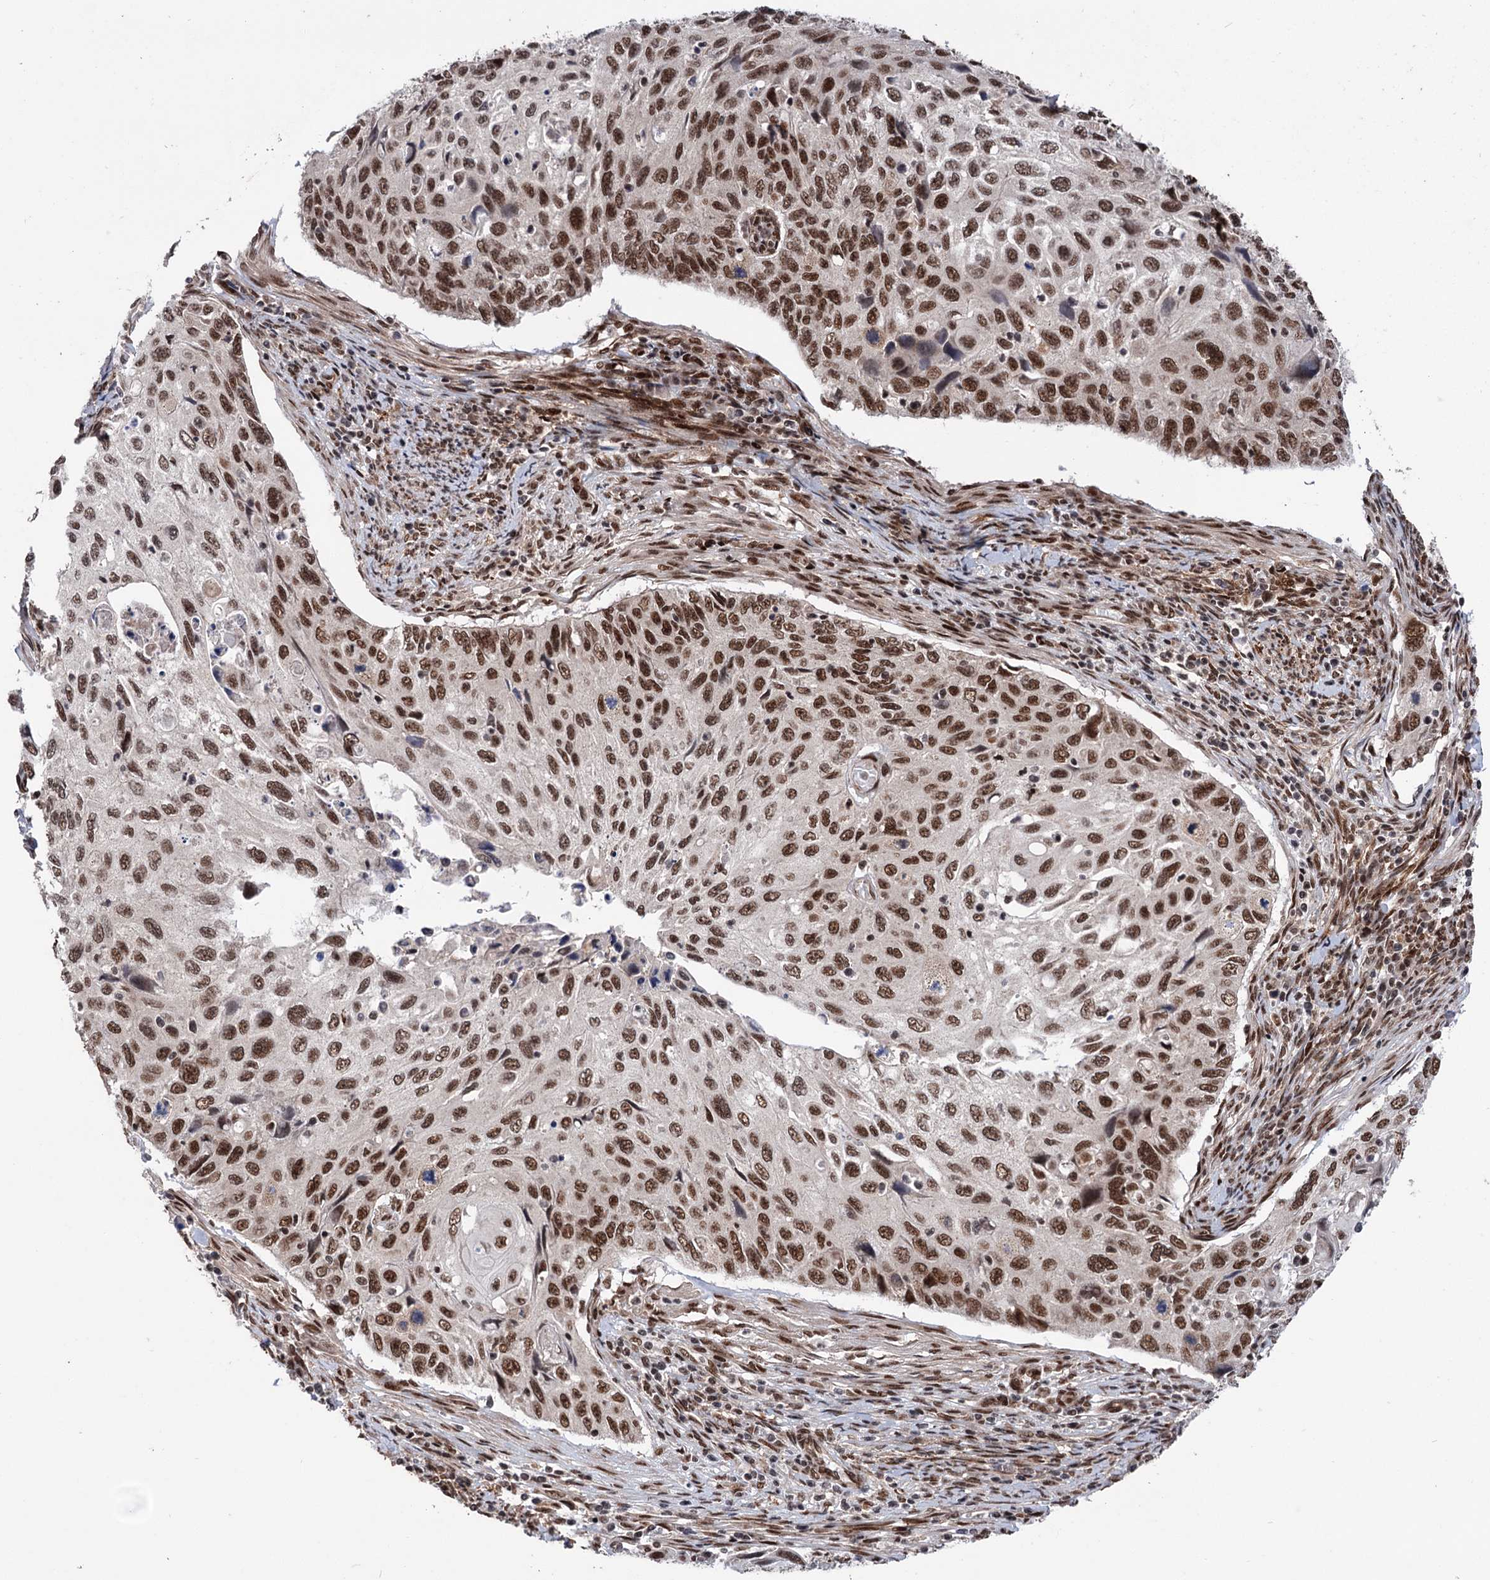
{"staining": {"intensity": "strong", "quantity": ">75%", "location": "nuclear"}, "tissue": "cervical cancer", "cell_type": "Tumor cells", "image_type": "cancer", "snomed": [{"axis": "morphology", "description": "Squamous cell carcinoma, NOS"}, {"axis": "topography", "description": "Cervix"}], "caption": "Immunohistochemistry histopathology image of neoplastic tissue: cervical squamous cell carcinoma stained using immunohistochemistry (IHC) demonstrates high levels of strong protein expression localized specifically in the nuclear of tumor cells, appearing as a nuclear brown color.", "gene": "MAML1", "patient": {"sex": "female", "age": 70}}